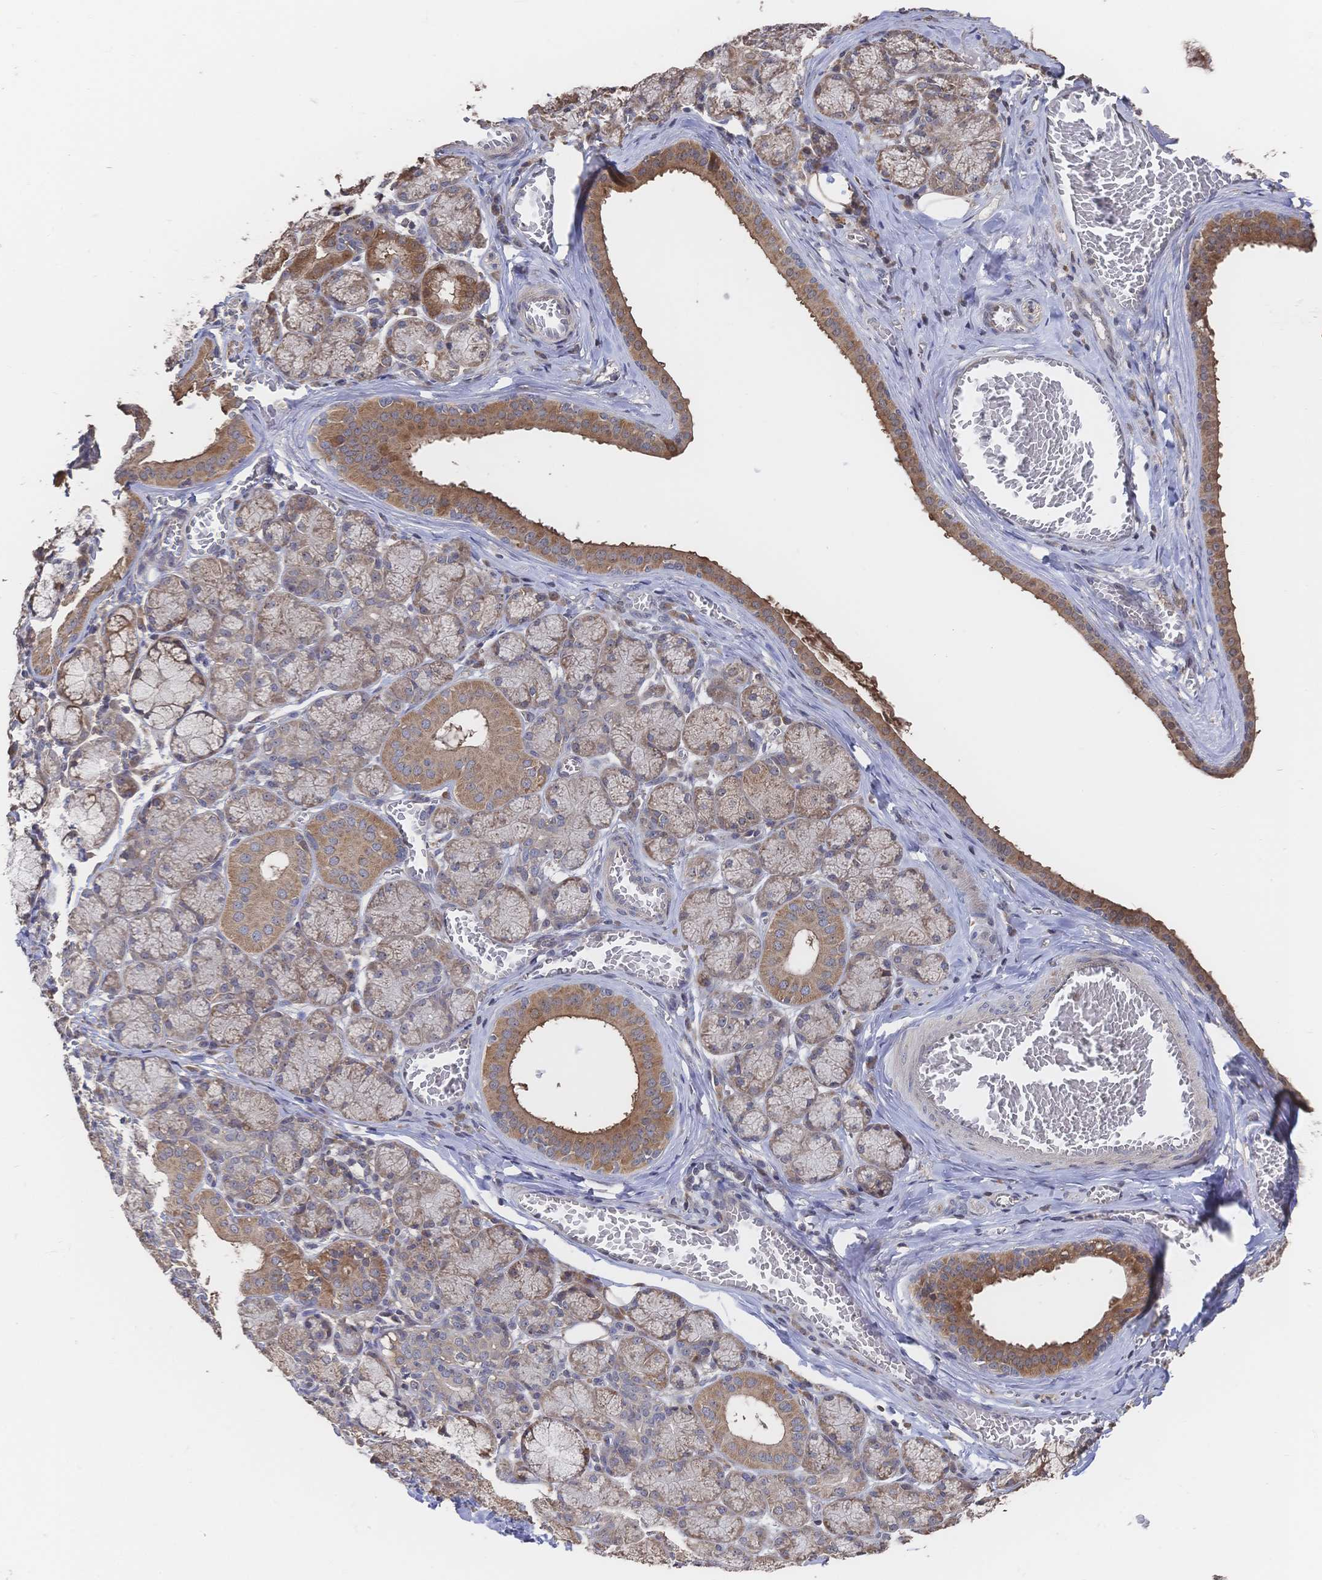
{"staining": {"intensity": "moderate", "quantity": ">75%", "location": "cytoplasmic/membranous"}, "tissue": "salivary gland", "cell_type": "Glandular cells", "image_type": "normal", "snomed": [{"axis": "morphology", "description": "Normal tissue, NOS"}, {"axis": "topography", "description": "Salivary gland"}], "caption": "Moderate cytoplasmic/membranous staining is seen in approximately >75% of glandular cells in benign salivary gland. (brown staining indicates protein expression, while blue staining denotes nuclei).", "gene": "DNAJA4", "patient": {"sex": "female", "age": 24}}